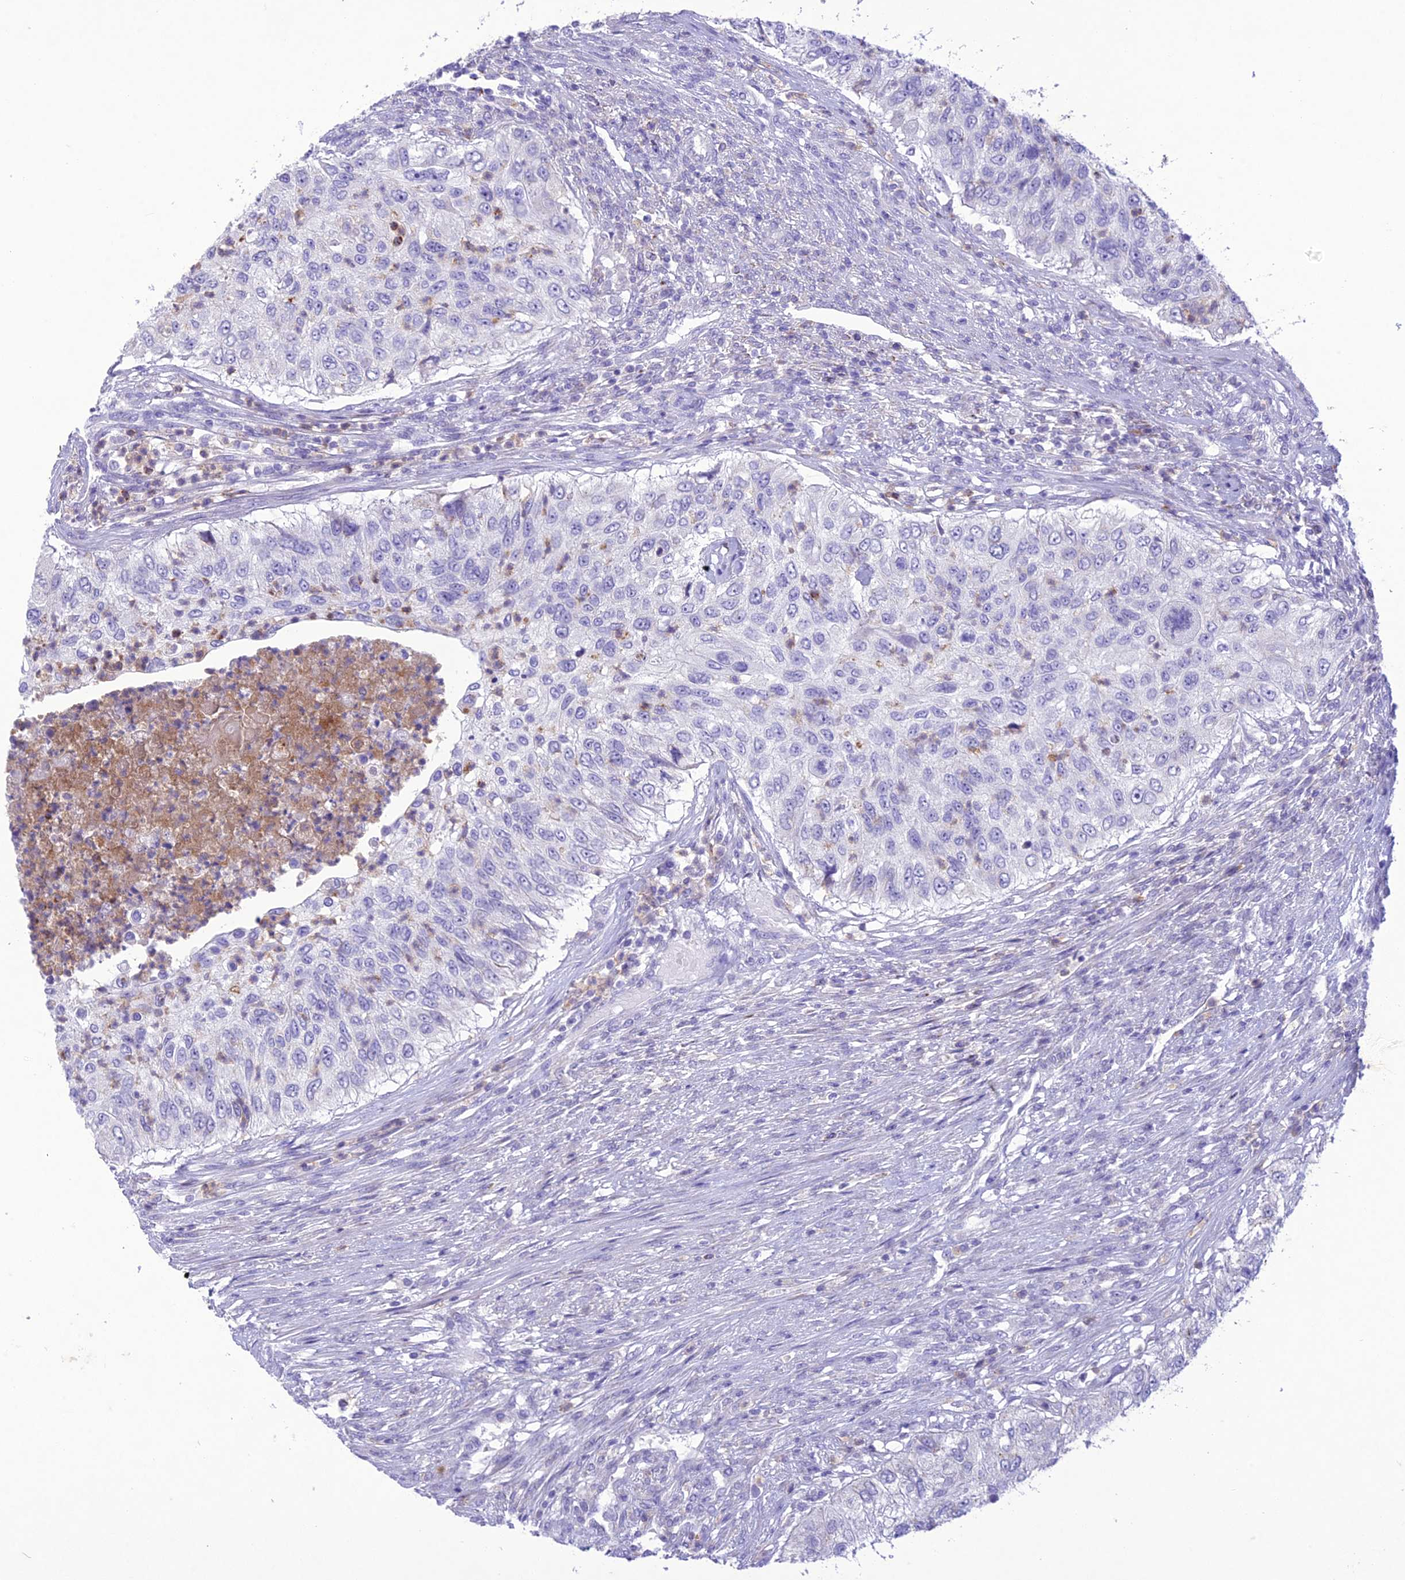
{"staining": {"intensity": "negative", "quantity": "none", "location": "none"}, "tissue": "urothelial cancer", "cell_type": "Tumor cells", "image_type": "cancer", "snomed": [{"axis": "morphology", "description": "Urothelial carcinoma, High grade"}, {"axis": "topography", "description": "Urinary bladder"}], "caption": "This is an immunohistochemistry histopathology image of urothelial carcinoma (high-grade). There is no expression in tumor cells.", "gene": "SLC13A5", "patient": {"sex": "female", "age": 60}}